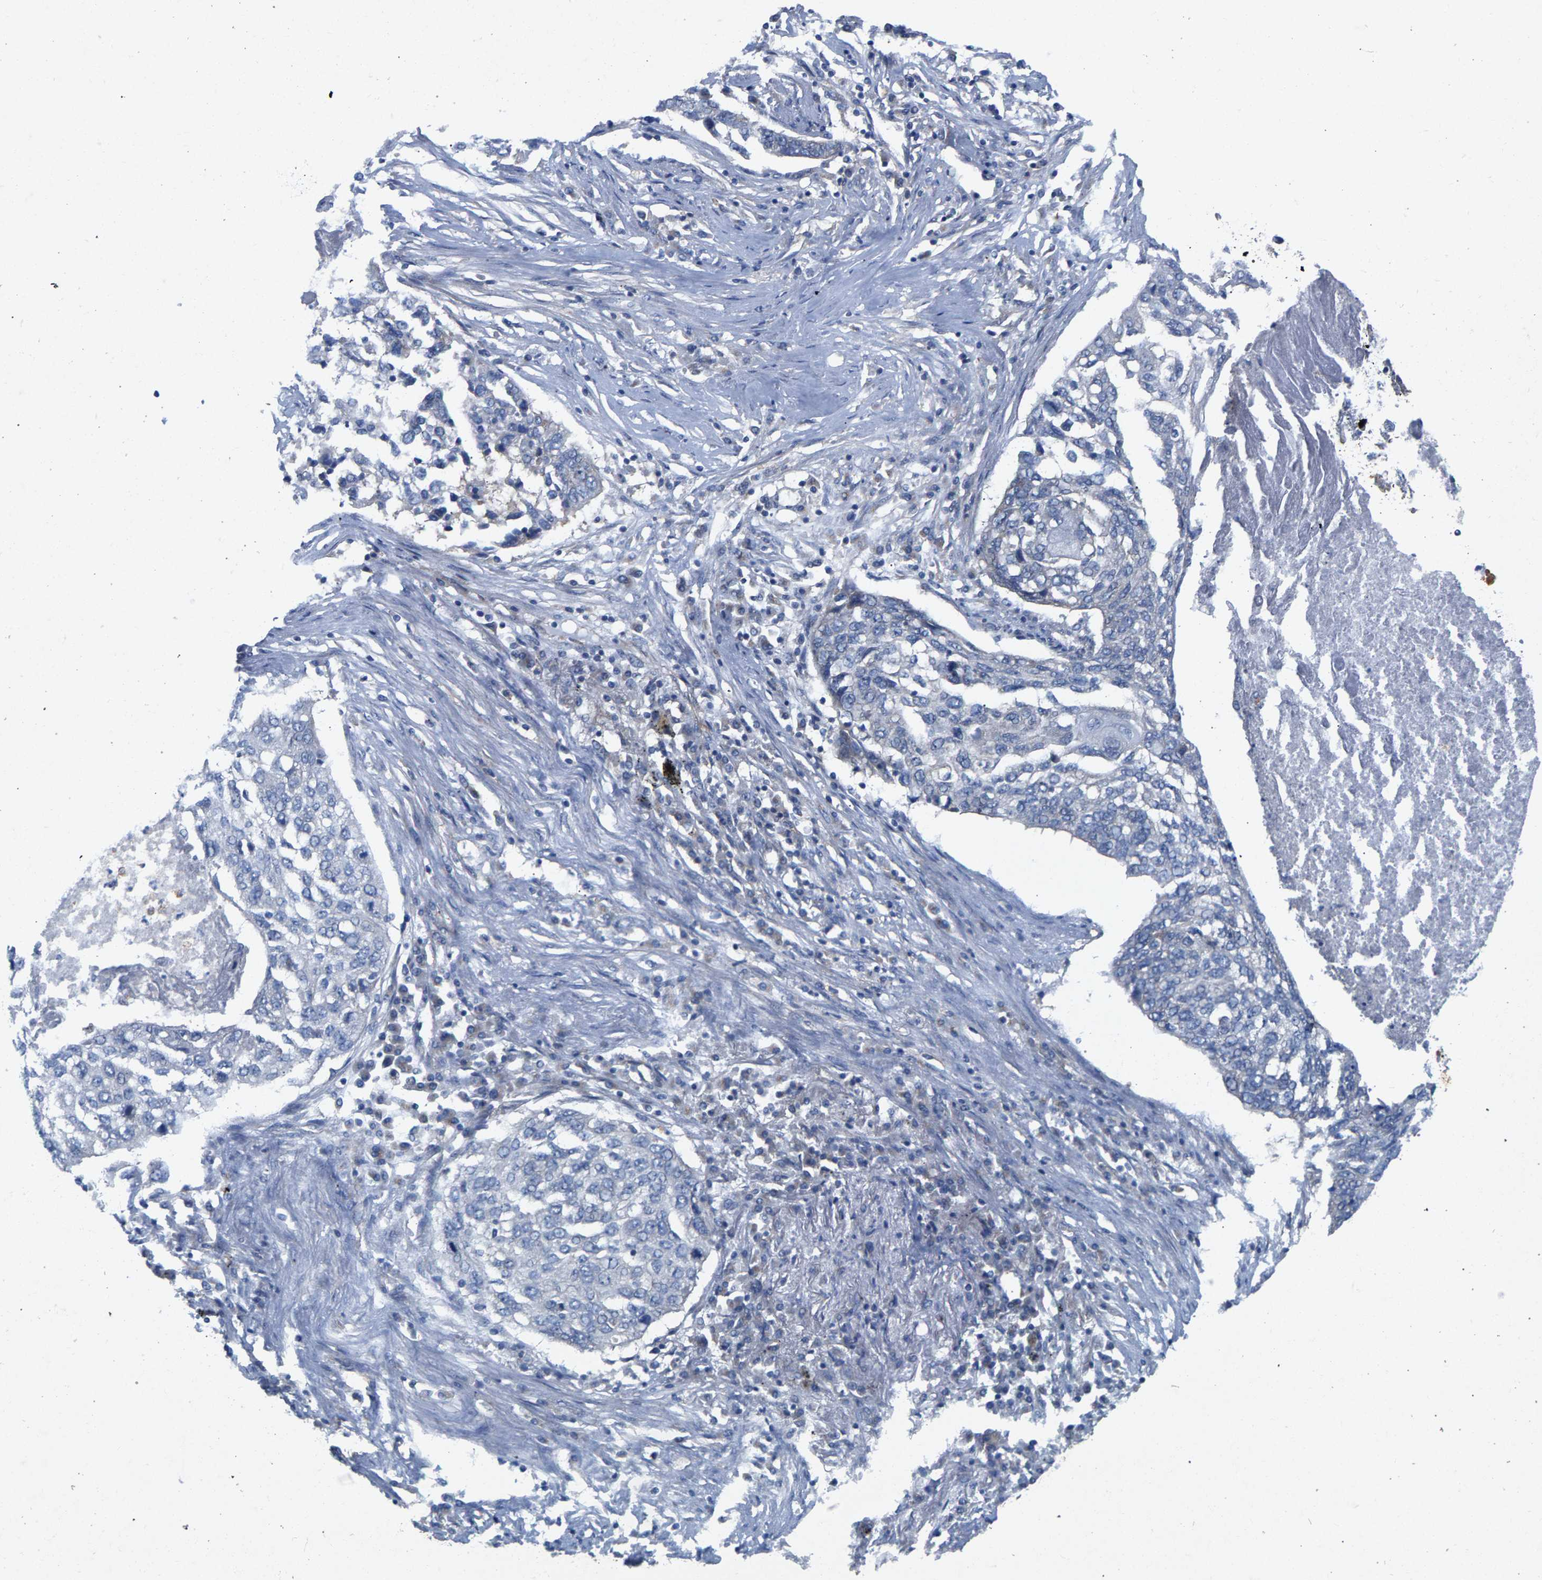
{"staining": {"intensity": "negative", "quantity": "none", "location": "none"}, "tissue": "lung cancer", "cell_type": "Tumor cells", "image_type": "cancer", "snomed": [{"axis": "morphology", "description": "Squamous cell carcinoma, NOS"}, {"axis": "topography", "description": "Lung"}], "caption": "An immunohistochemistry (IHC) image of lung cancer is shown. There is no staining in tumor cells of lung cancer. Brightfield microscopy of IHC stained with DAB (3,3'-diaminobenzidine) (brown) and hematoxylin (blue), captured at high magnification.", "gene": "MAMDC2", "patient": {"sex": "female", "age": 63}}